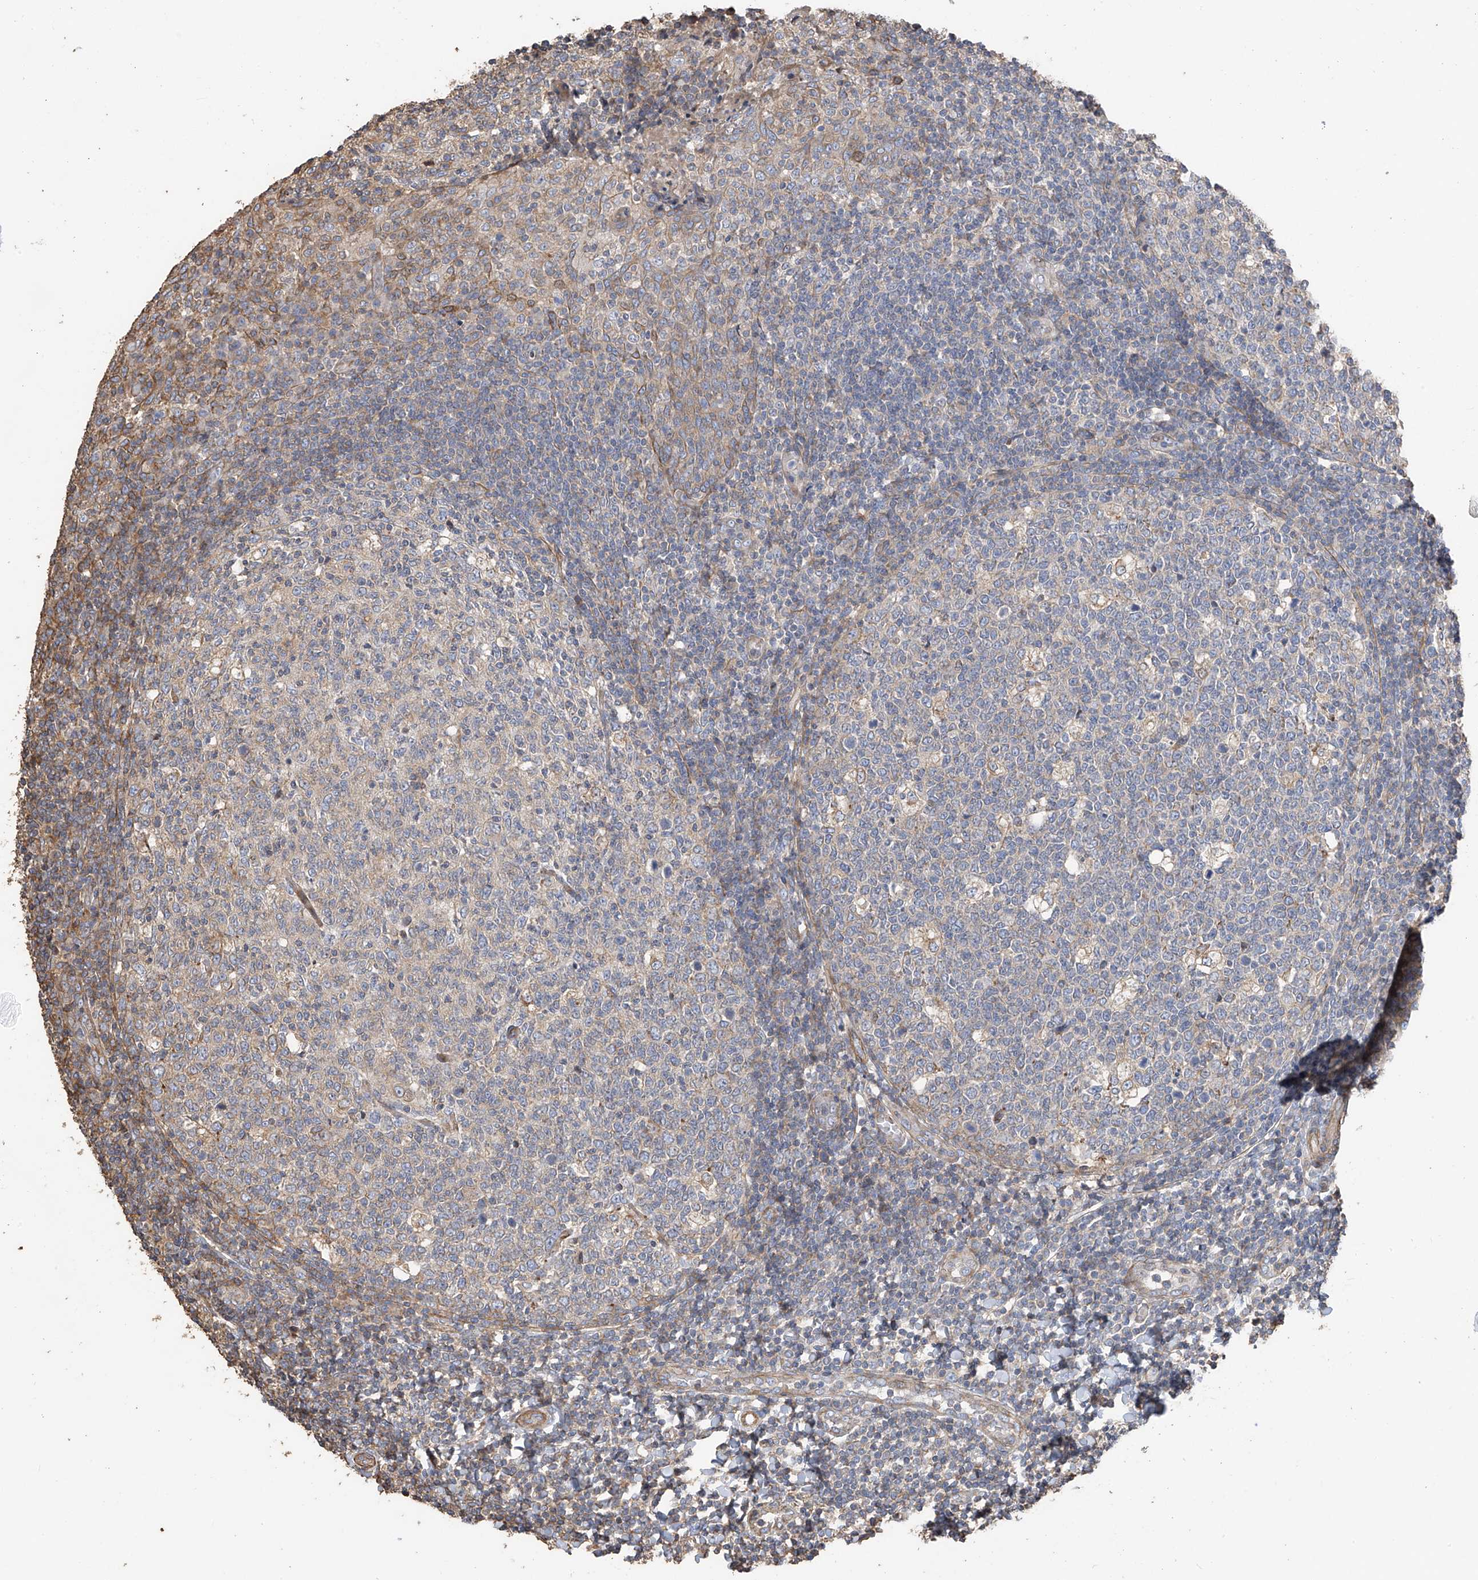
{"staining": {"intensity": "weak", "quantity": "<25%", "location": "cytoplasmic/membranous"}, "tissue": "tonsil", "cell_type": "Germinal center cells", "image_type": "normal", "snomed": [{"axis": "morphology", "description": "Normal tissue, NOS"}, {"axis": "topography", "description": "Tonsil"}], "caption": "A photomicrograph of tonsil stained for a protein exhibits no brown staining in germinal center cells.", "gene": "SLC43A3", "patient": {"sex": "female", "age": 19}}